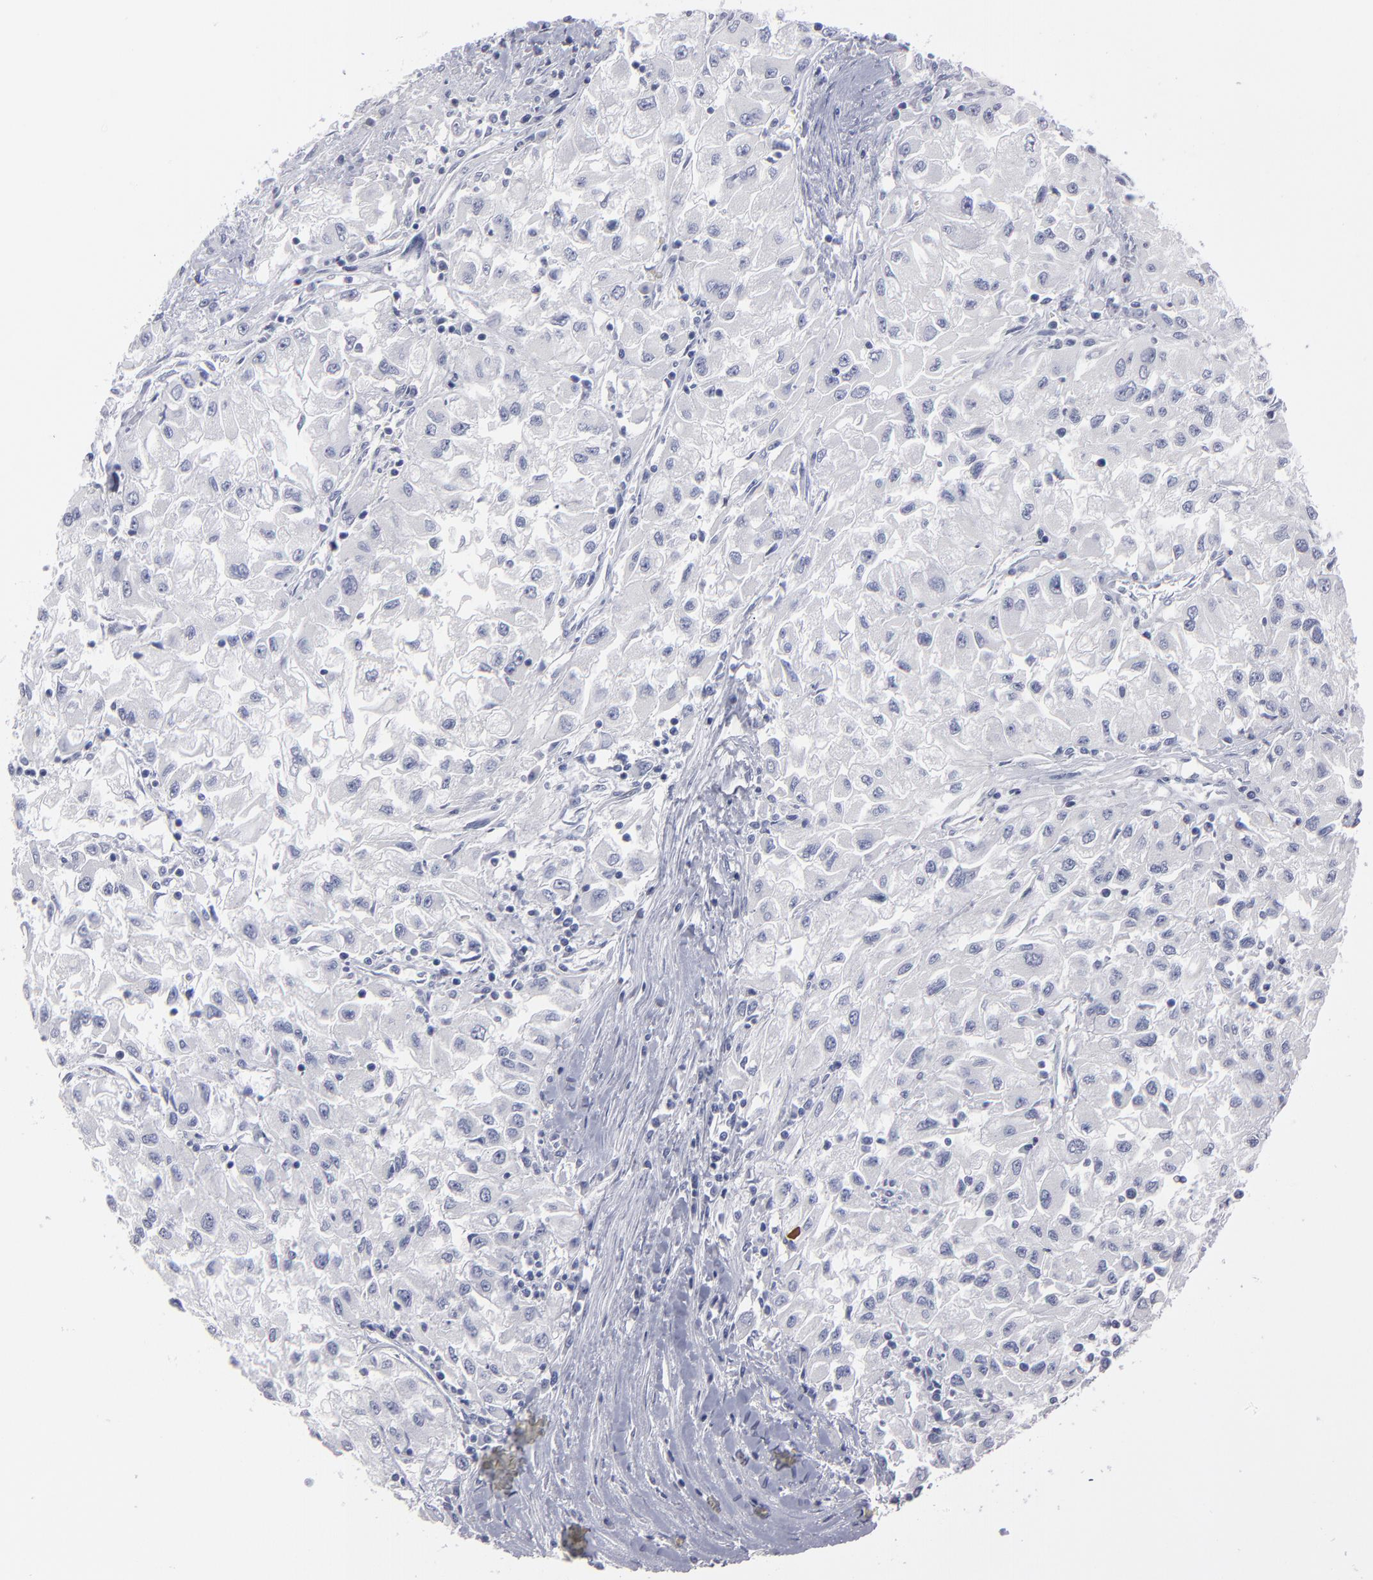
{"staining": {"intensity": "negative", "quantity": "none", "location": "none"}, "tissue": "renal cancer", "cell_type": "Tumor cells", "image_type": "cancer", "snomed": [{"axis": "morphology", "description": "Adenocarcinoma, NOS"}, {"axis": "topography", "description": "Kidney"}], "caption": "DAB (3,3'-diaminobenzidine) immunohistochemical staining of human adenocarcinoma (renal) exhibits no significant expression in tumor cells.", "gene": "CADM3", "patient": {"sex": "male", "age": 59}}